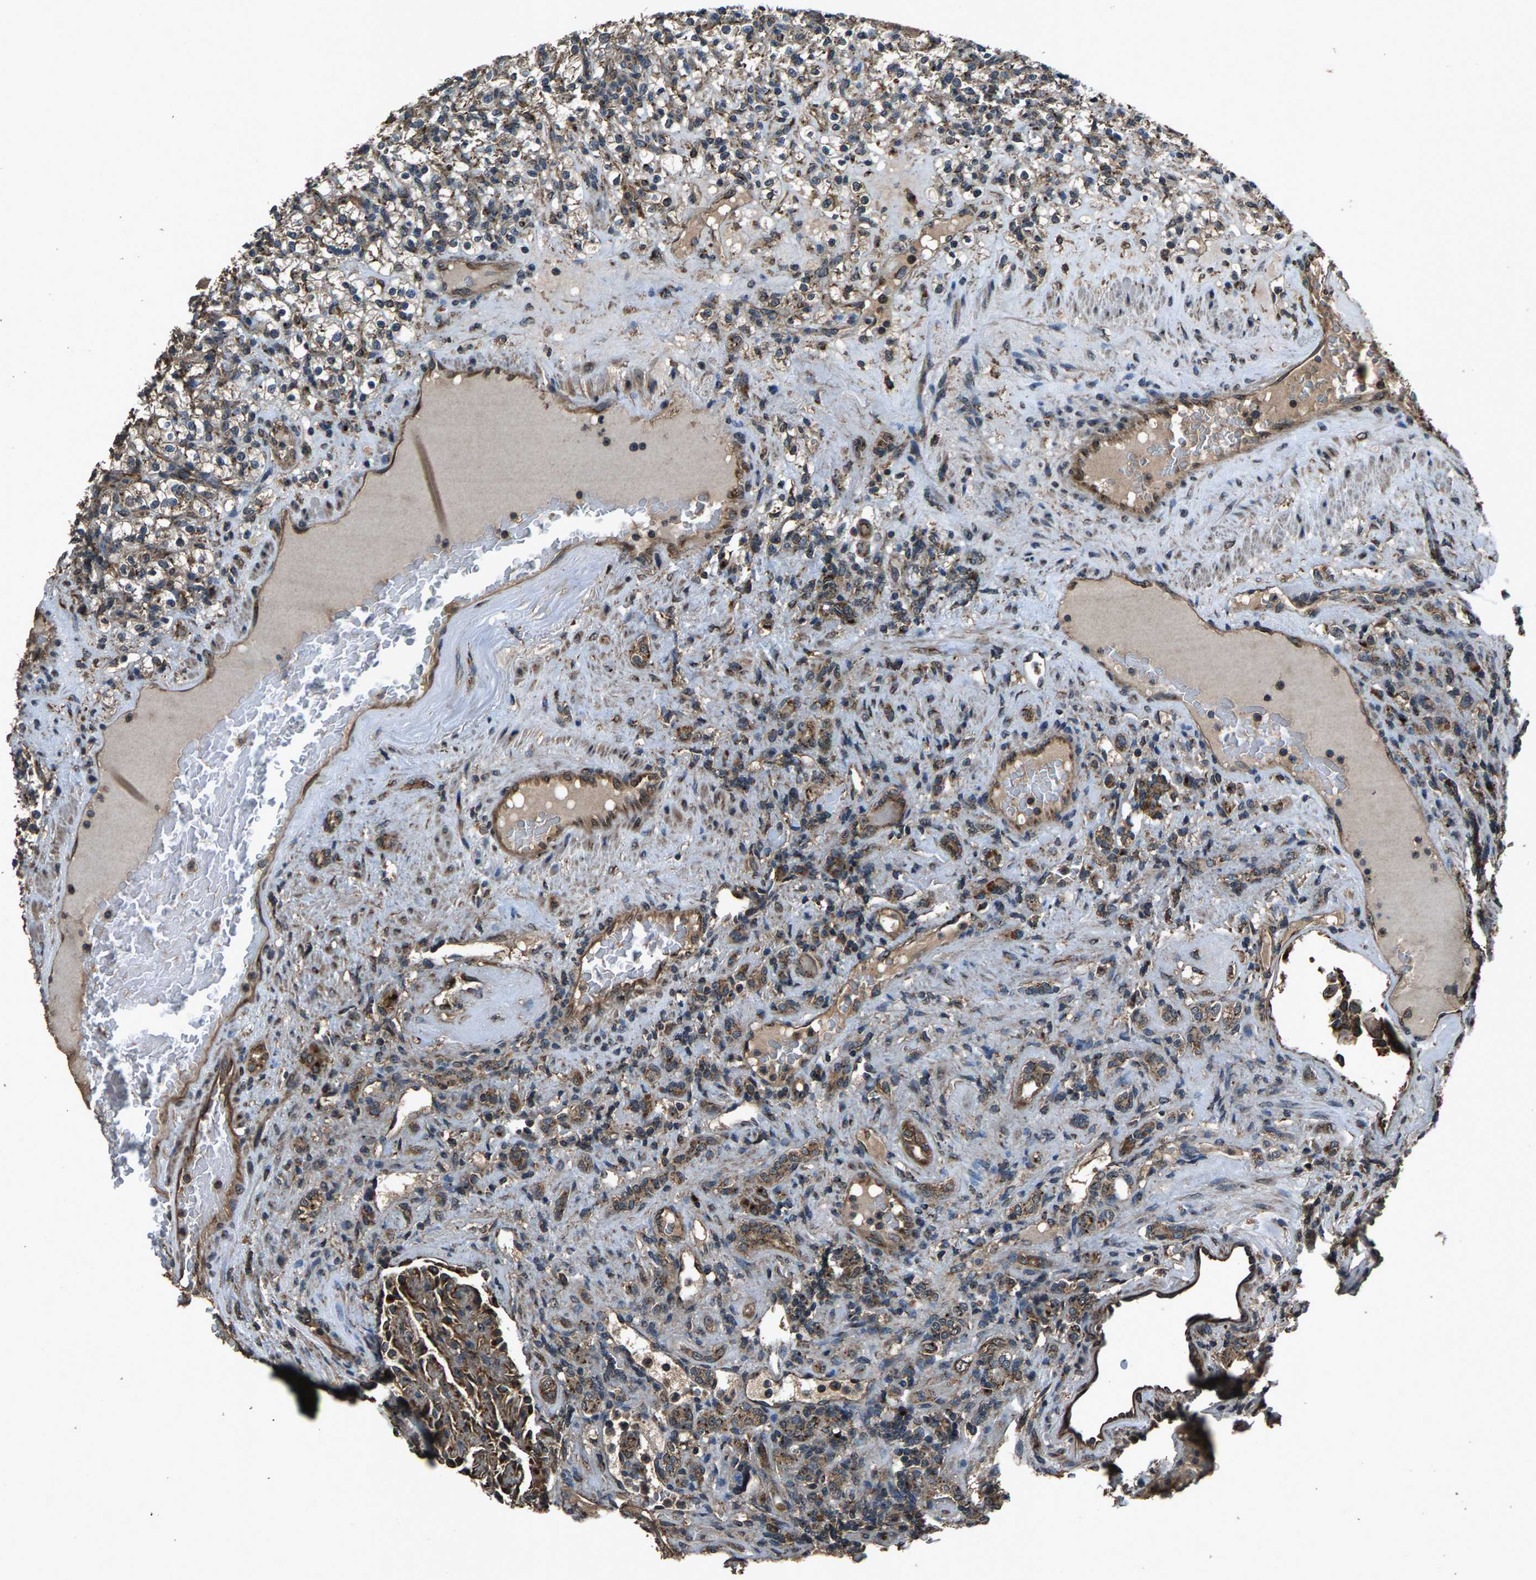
{"staining": {"intensity": "moderate", "quantity": "25%-75%", "location": "cytoplasmic/membranous"}, "tissue": "renal cancer", "cell_type": "Tumor cells", "image_type": "cancer", "snomed": [{"axis": "morphology", "description": "Normal tissue, NOS"}, {"axis": "morphology", "description": "Adenocarcinoma, NOS"}, {"axis": "topography", "description": "Kidney"}], "caption": "Tumor cells exhibit medium levels of moderate cytoplasmic/membranous positivity in about 25%-75% of cells in human renal cancer.", "gene": "SLC38A10", "patient": {"sex": "female", "age": 72}}